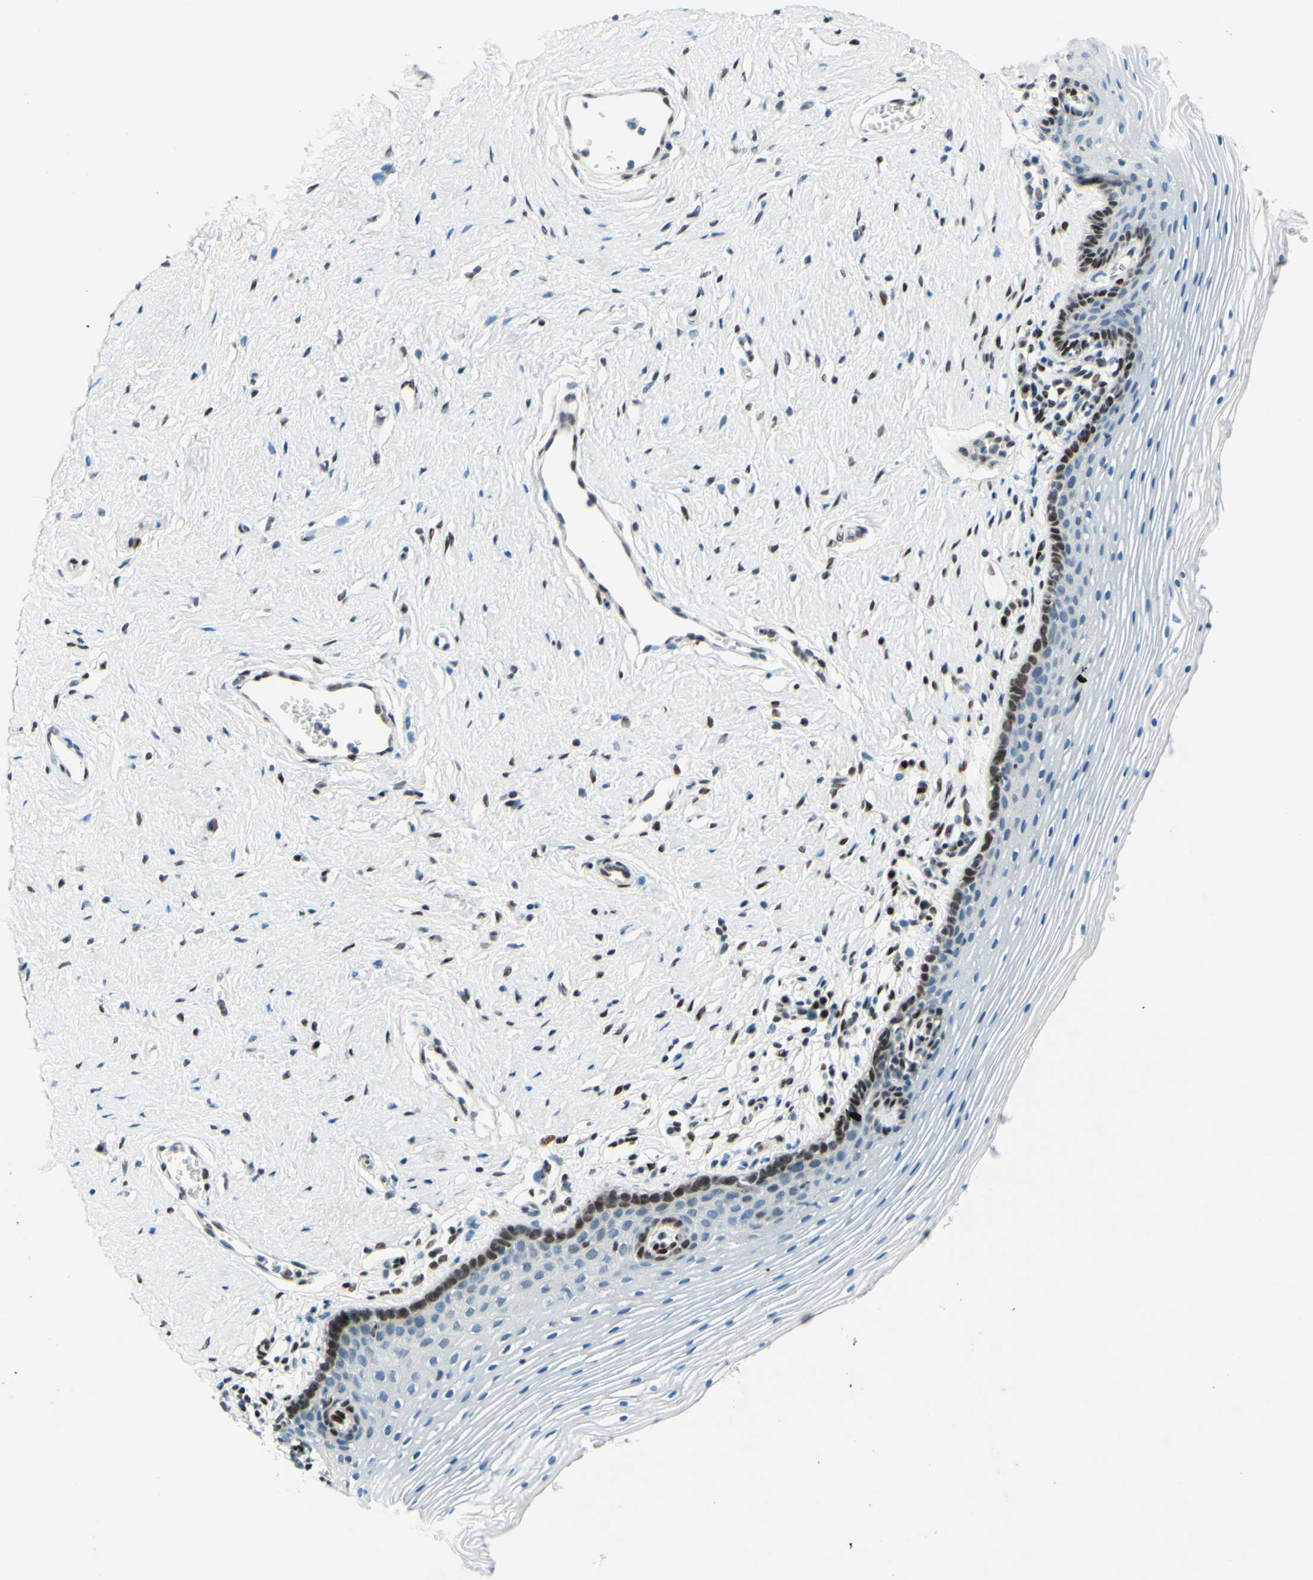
{"staining": {"intensity": "strong", "quantity": "<25%", "location": "nuclear"}, "tissue": "vagina", "cell_type": "Squamous epithelial cells", "image_type": "normal", "snomed": [{"axis": "morphology", "description": "Normal tissue, NOS"}, {"axis": "topography", "description": "Vagina"}], "caption": "About <25% of squamous epithelial cells in benign human vagina display strong nuclear protein expression as visualized by brown immunohistochemical staining.", "gene": "CBX7", "patient": {"sex": "female", "age": 32}}